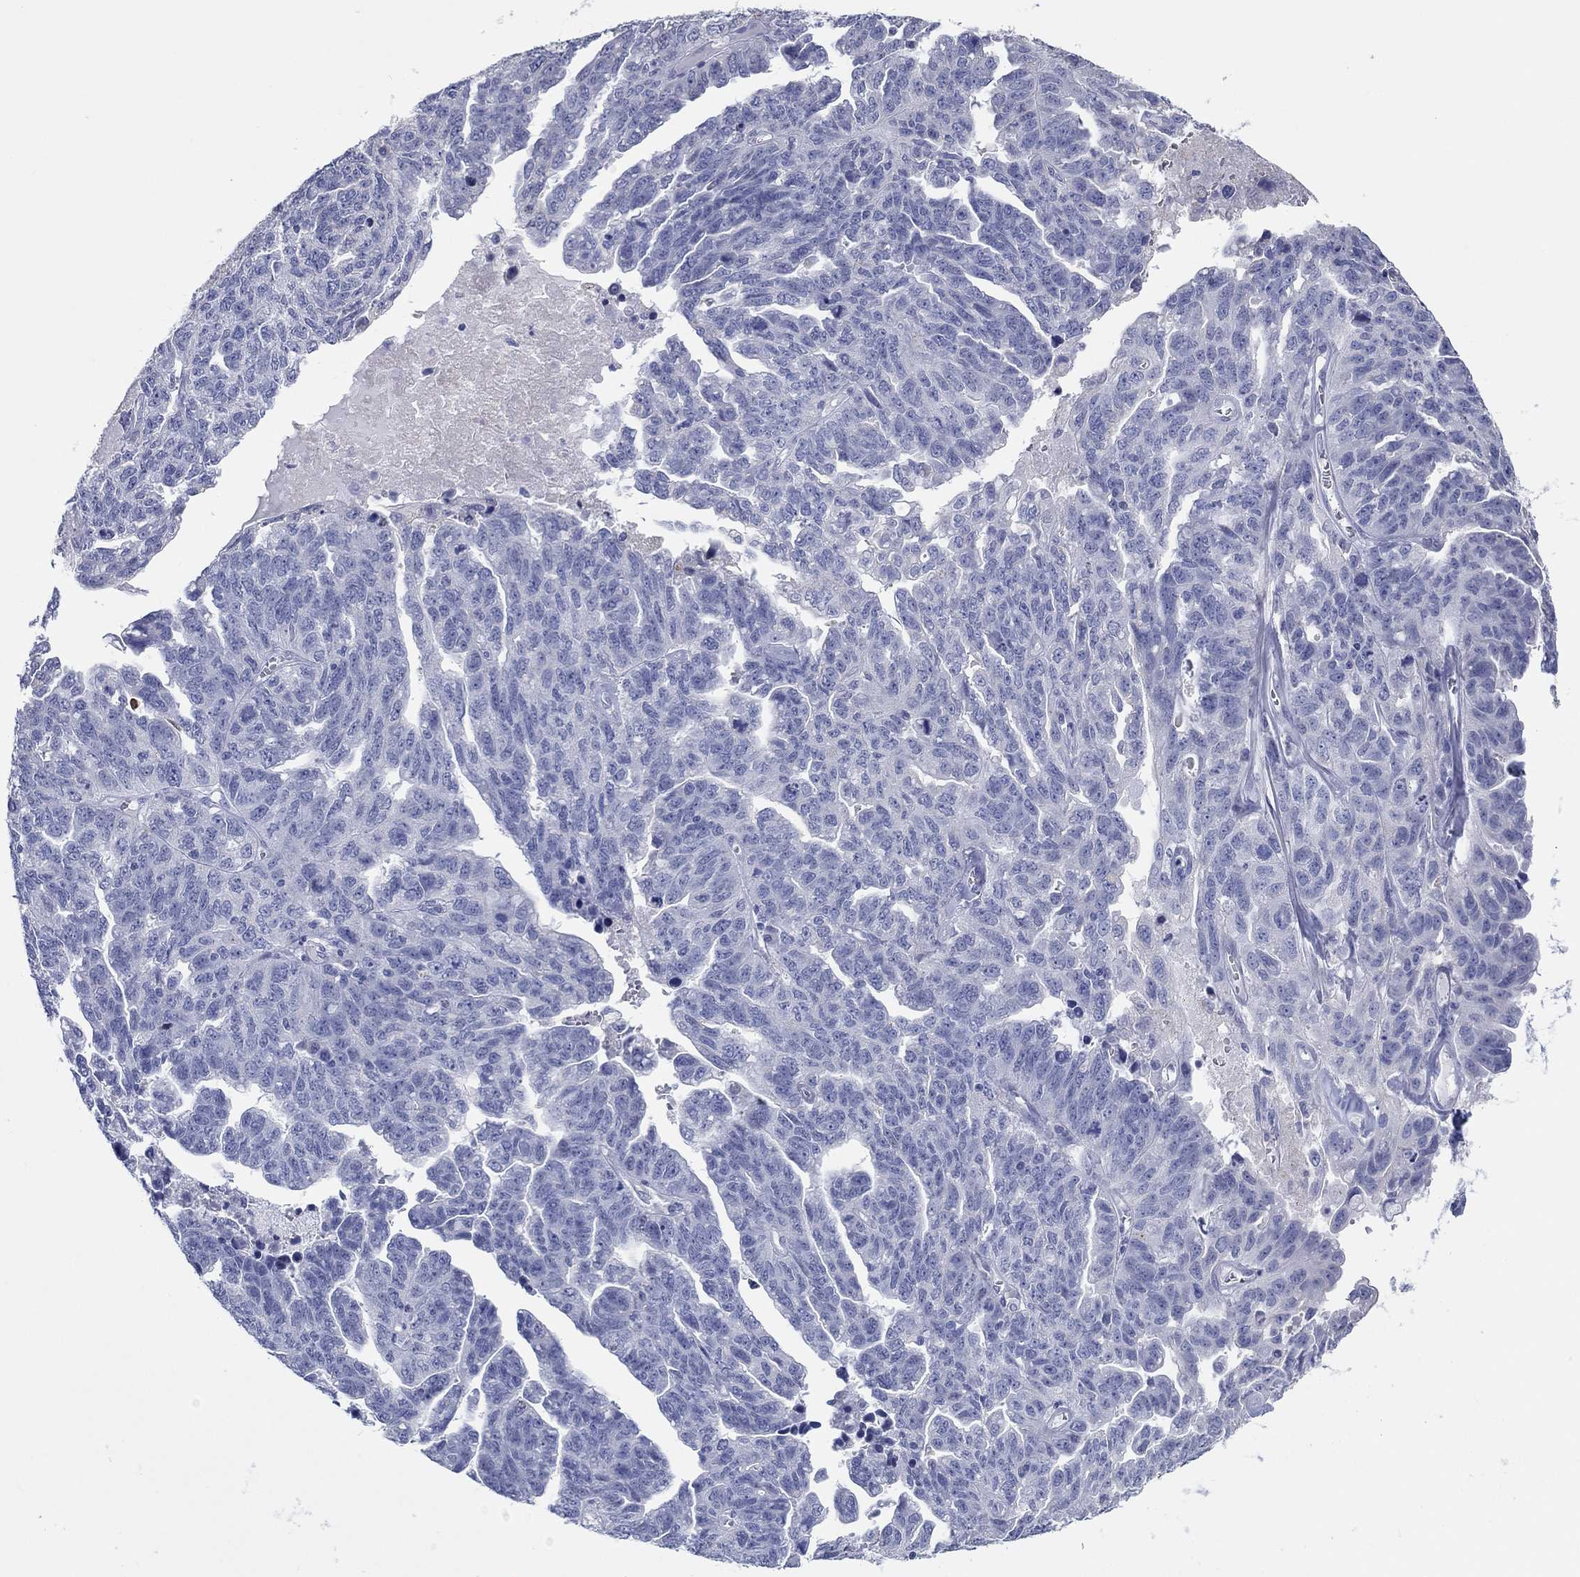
{"staining": {"intensity": "negative", "quantity": "none", "location": "none"}, "tissue": "ovarian cancer", "cell_type": "Tumor cells", "image_type": "cancer", "snomed": [{"axis": "morphology", "description": "Cystadenocarcinoma, serous, NOS"}, {"axis": "topography", "description": "Ovary"}], "caption": "There is no significant positivity in tumor cells of serous cystadenocarcinoma (ovarian).", "gene": "LRRC4C", "patient": {"sex": "female", "age": 71}}